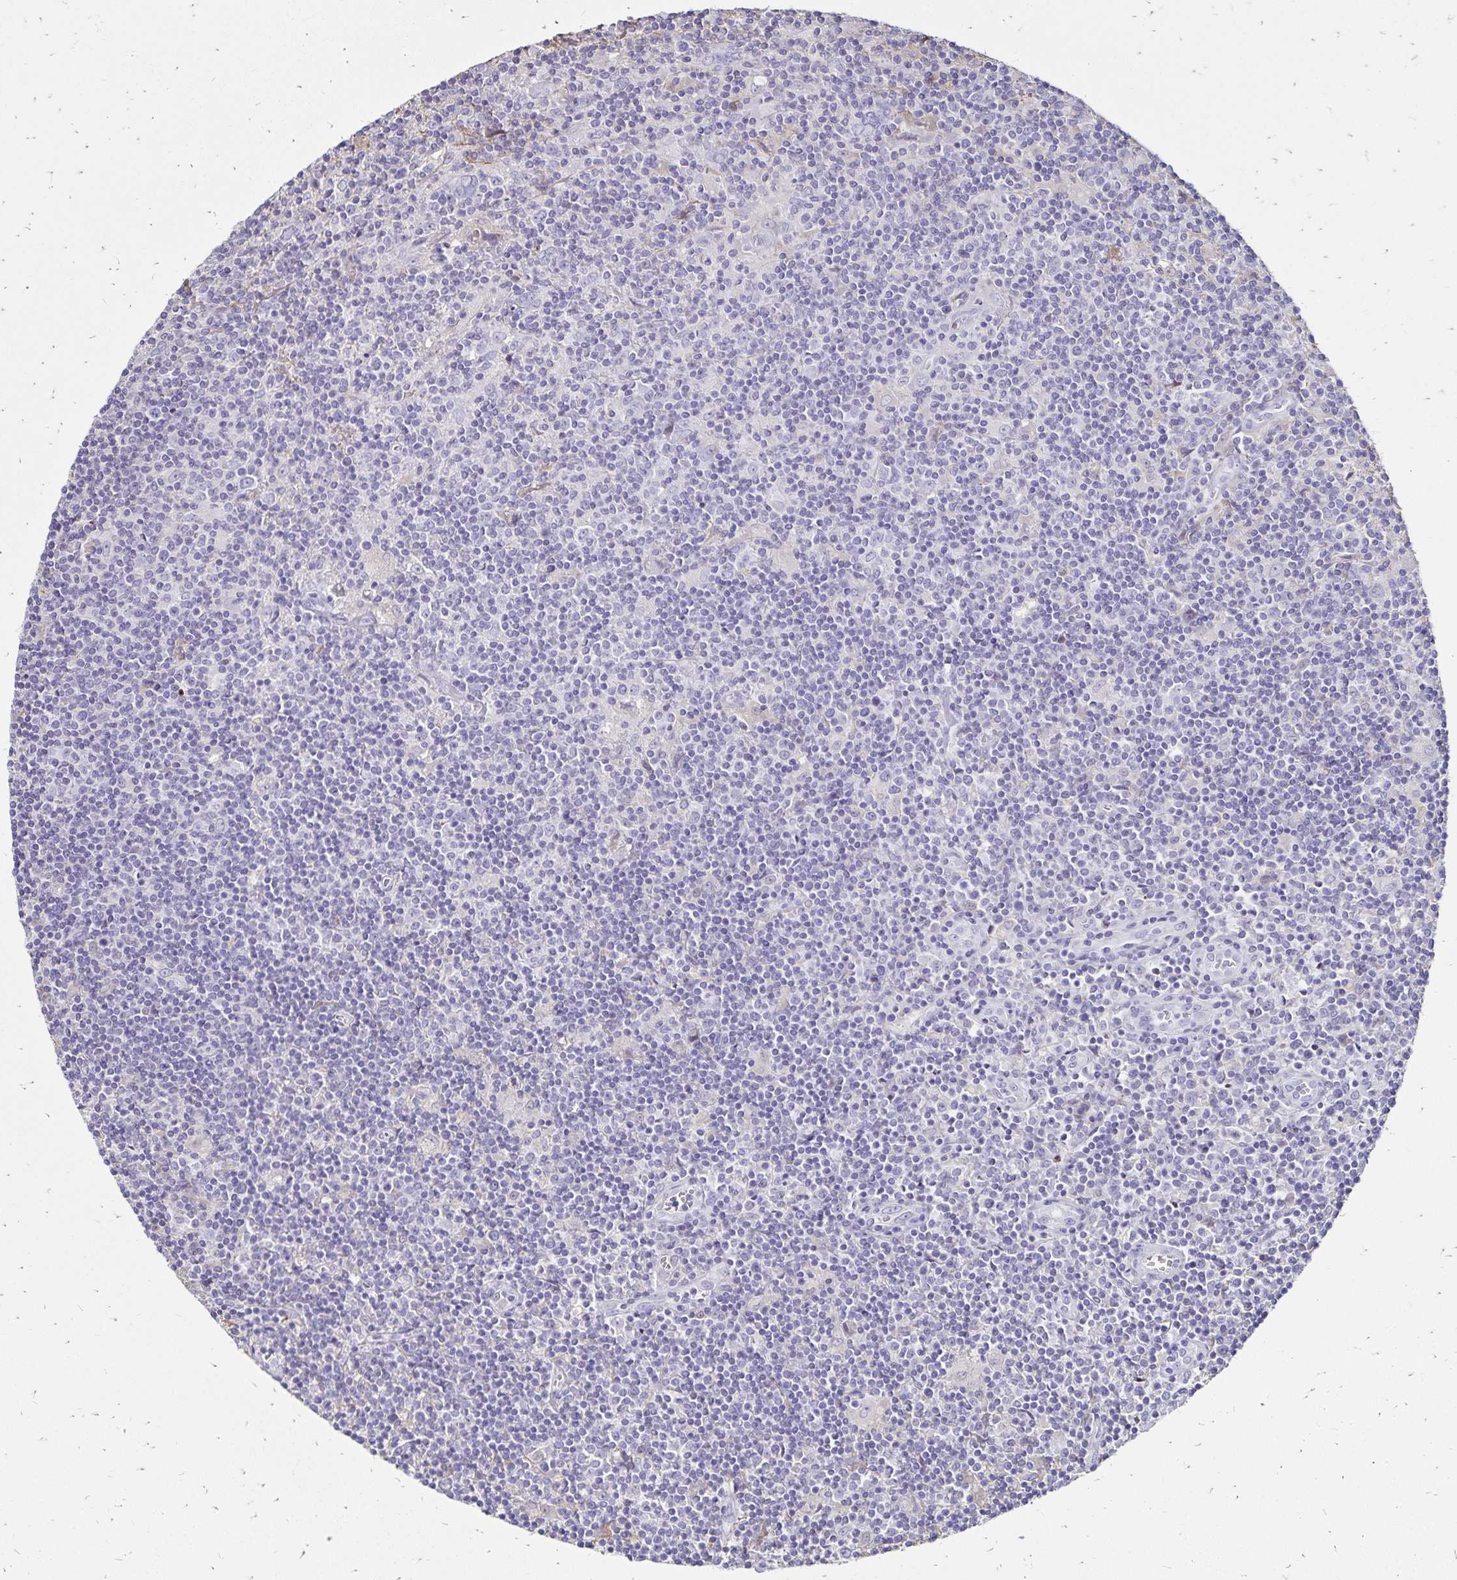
{"staining": {"intensity": "negative", "quantity": "none", "location": "none"}, "tissue": "lymphoma", "cell_type": "Tumor cells", "image_type": "cancer", "snomed": [{"axis": "morphology", "description": "Hodgkin's disease, NOS"}, {"axis": "topography", "description": "Lymph node"}], "caption": "There is no significant staining in tumor cells of lymphoma.", "gene": "KISS1", "patient": {"sex": "male", "age": 40}}